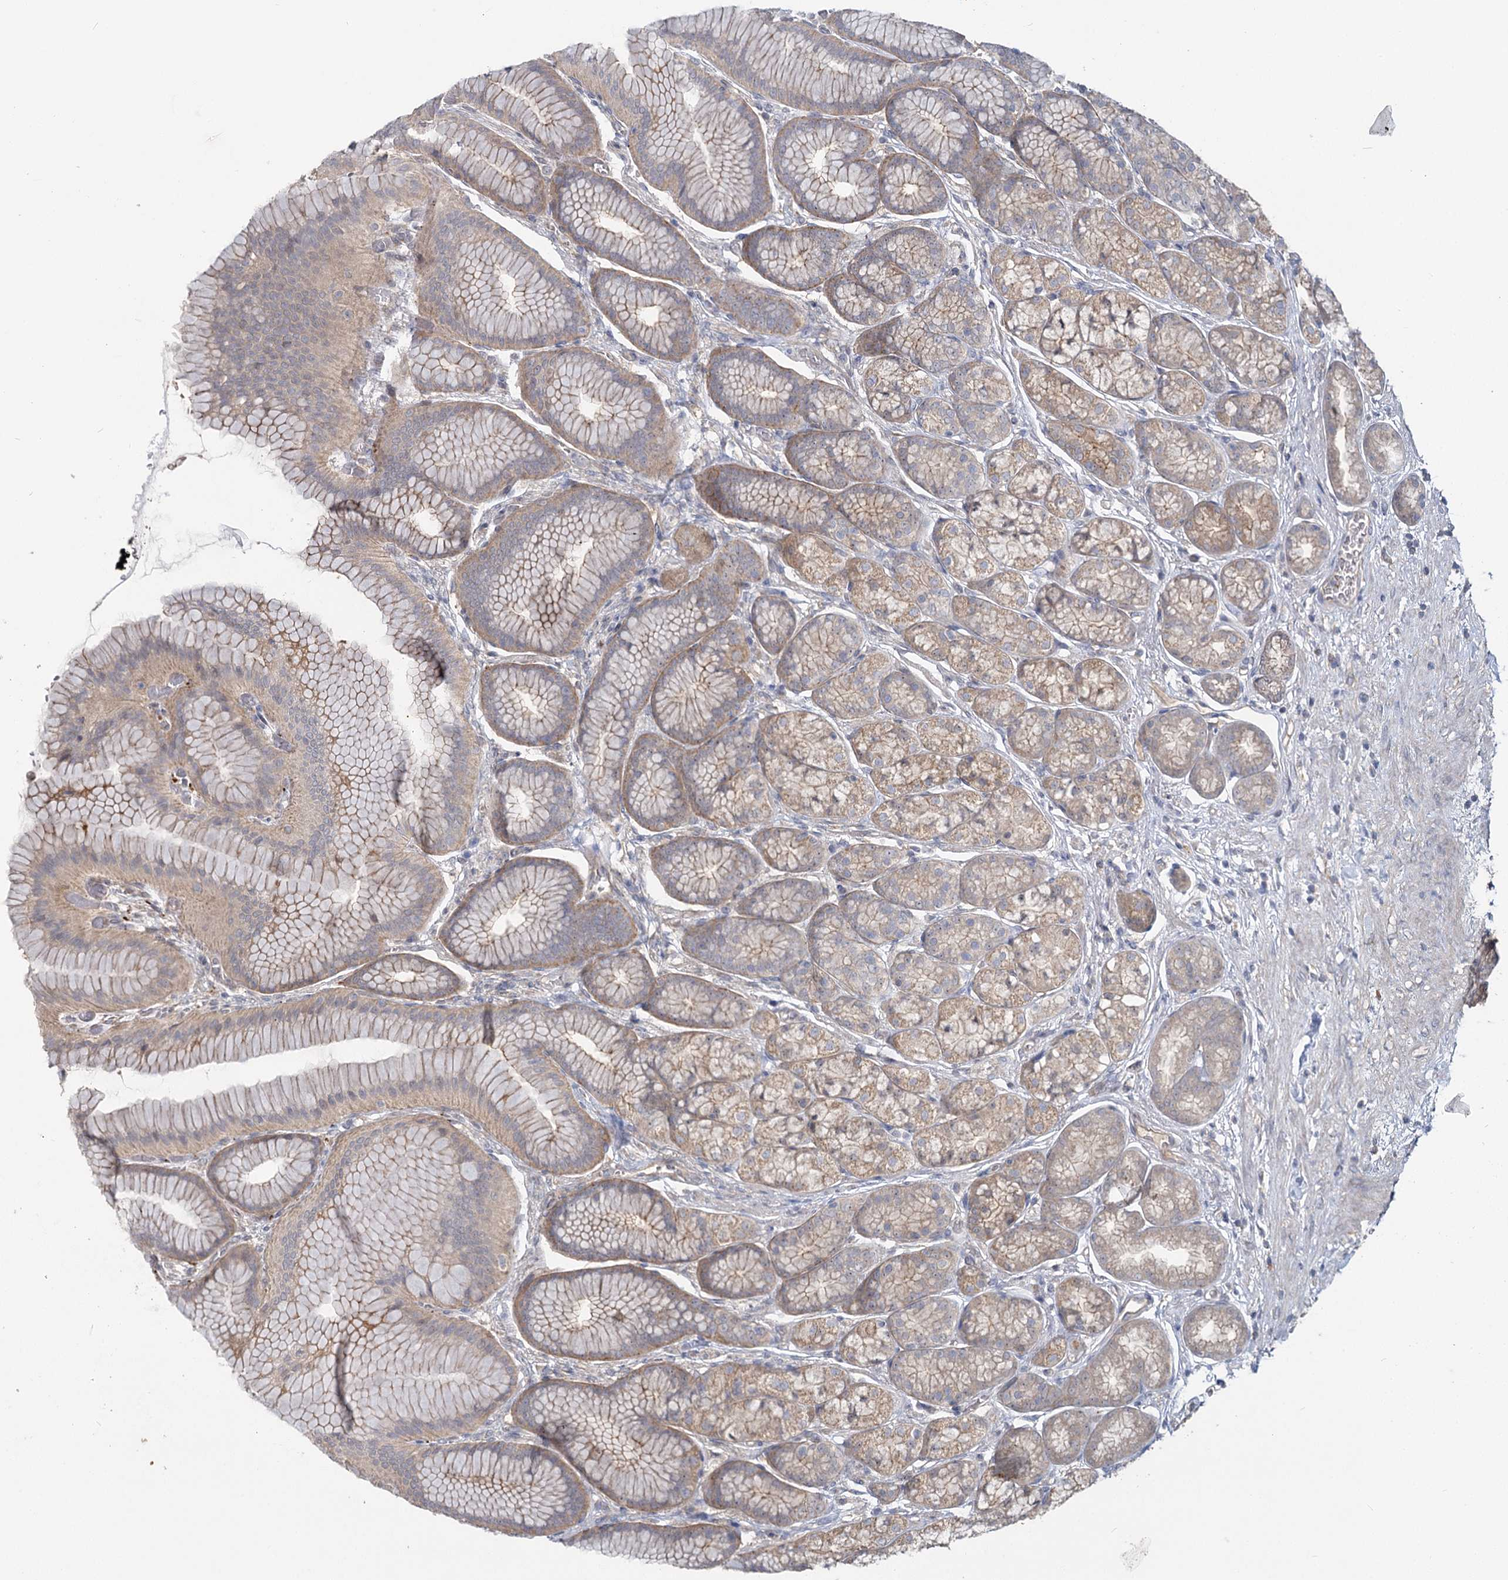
{"staining": {"intensity": "moderate", "quantity": "<25%", "location": "cytoplasmic/membranous"}, "tissue": "stomach", "cell_type": "Glandular cells", "image_type": "normal", "snomed": [{"axis": "morphology", "description": "Normal tissue, NOS"}, {"axis": "morphology", "description": "Adenocarcinoma, NOS"}, {"axis": "morphology", "description": "Adenocarcinoma, High grade"}, {"axis": "topography", "description": "Stomach, upper"}, {"axis": "topography", "description": "Stomach"}], "caption": "DAB (3,3'-diaminobenzidine) immunohistochemical staining of benign human stomach exhibits moderate cytoplasmic/membranous protein staining in approximately <25% of glandular cells.", "gene": "ANGPTL5", "patient": {"sex": "female", "age": 65}}